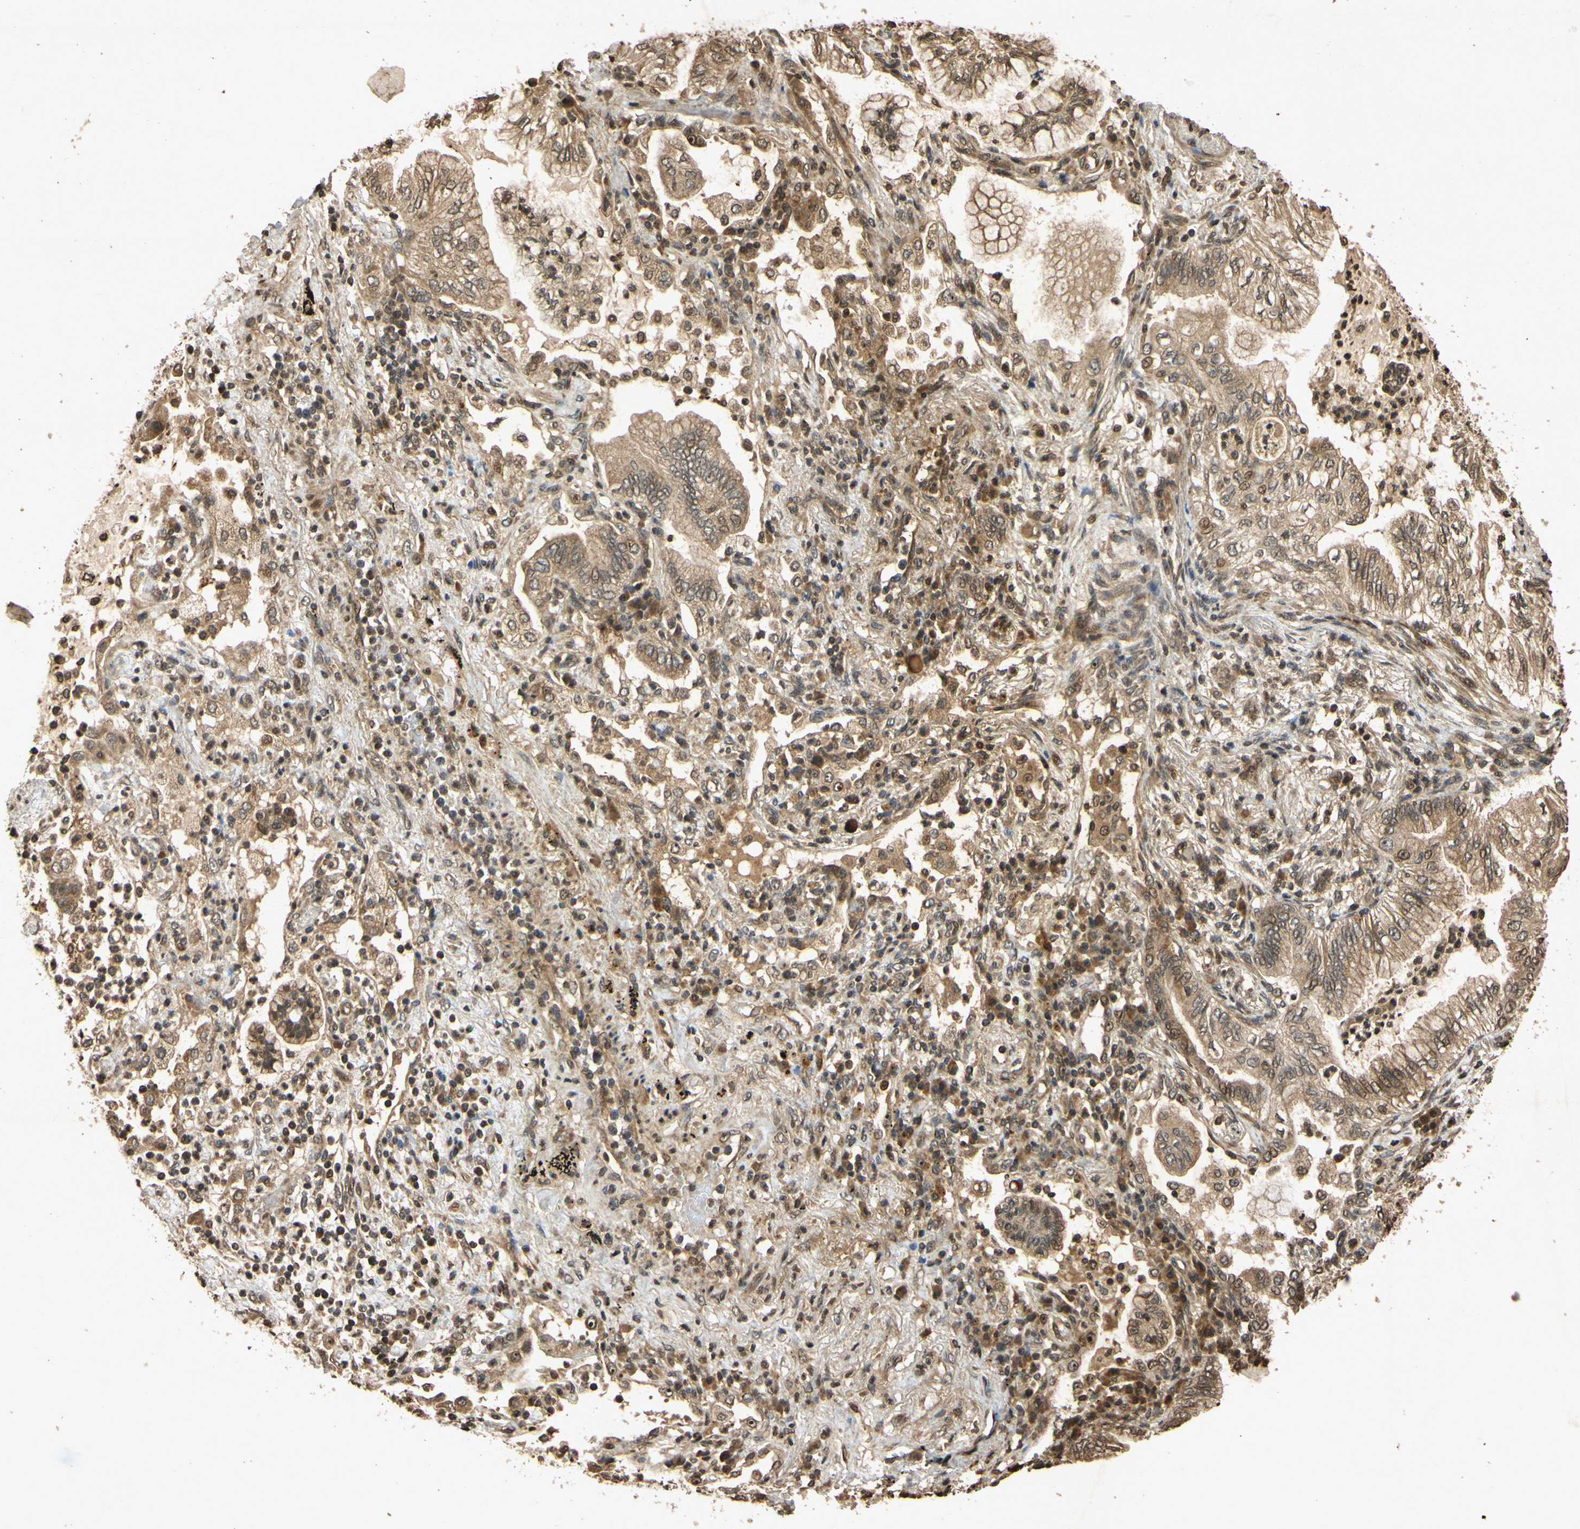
{"staining": {"intensity": "moderate", "quantity": ">75%", "location": "cytoplasmic/membranous"}, "tissue": "lung cancer", "cell_type": "Tumor cells", "image_type": "cancer", "snomed": [{"axis": "morphology", "description": "Normal tissue, NOS"}, {"axis": "morphology", "description": "Adenocarcinoma, NOS"}, {"axis": "topography", "description": "Bronchus"}, {"axis": "topography", "description": "Lung"}], "caption": "The immunohistochemical stain highlights moderate cytoplasmic/membranous positivity in tumor cells of lung cancer tissue.", "gene": "ATP6V1H", "patient": {"sex": "female", "age": 70}}